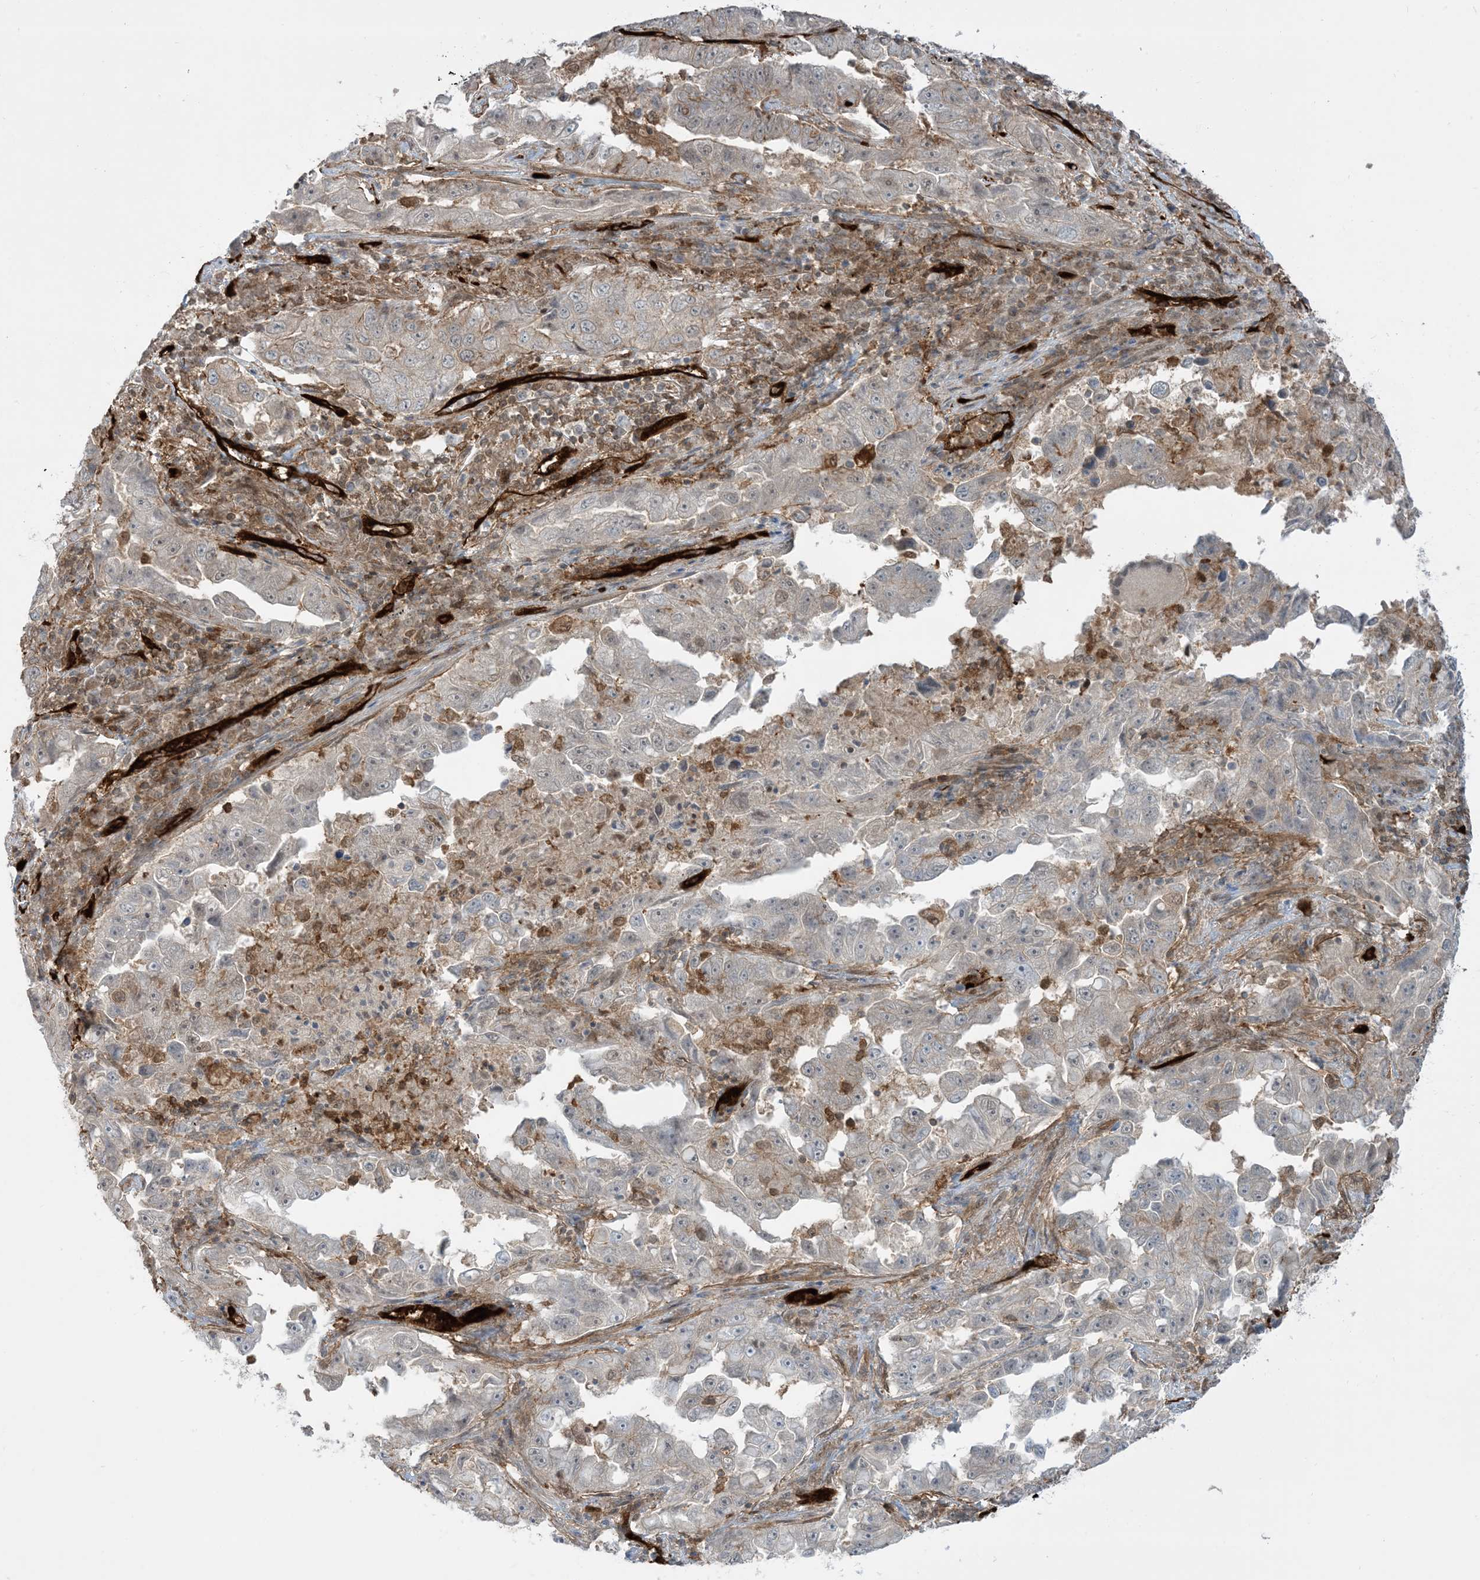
{"staining": {"intensity": "weak", "quantity": "<25%", "location": "cytoplasmic/membranous"}, "tissue": "lung cancer", "cell_type": "Tumor cells", "image_type": "cancer", "snomed": [{"axis": "morphology", "description": "Adenocarcinoma, NOS"}, {"axis": "topography", "description": "Lung"}], "caption": "Lung cancer (adenocarcinoma) stained for a protein using immunohistochemistry (IHC) displays no expression tumor cells.", "gene": "PPM1F", "patient": {"sex": "female", "age": 51}}